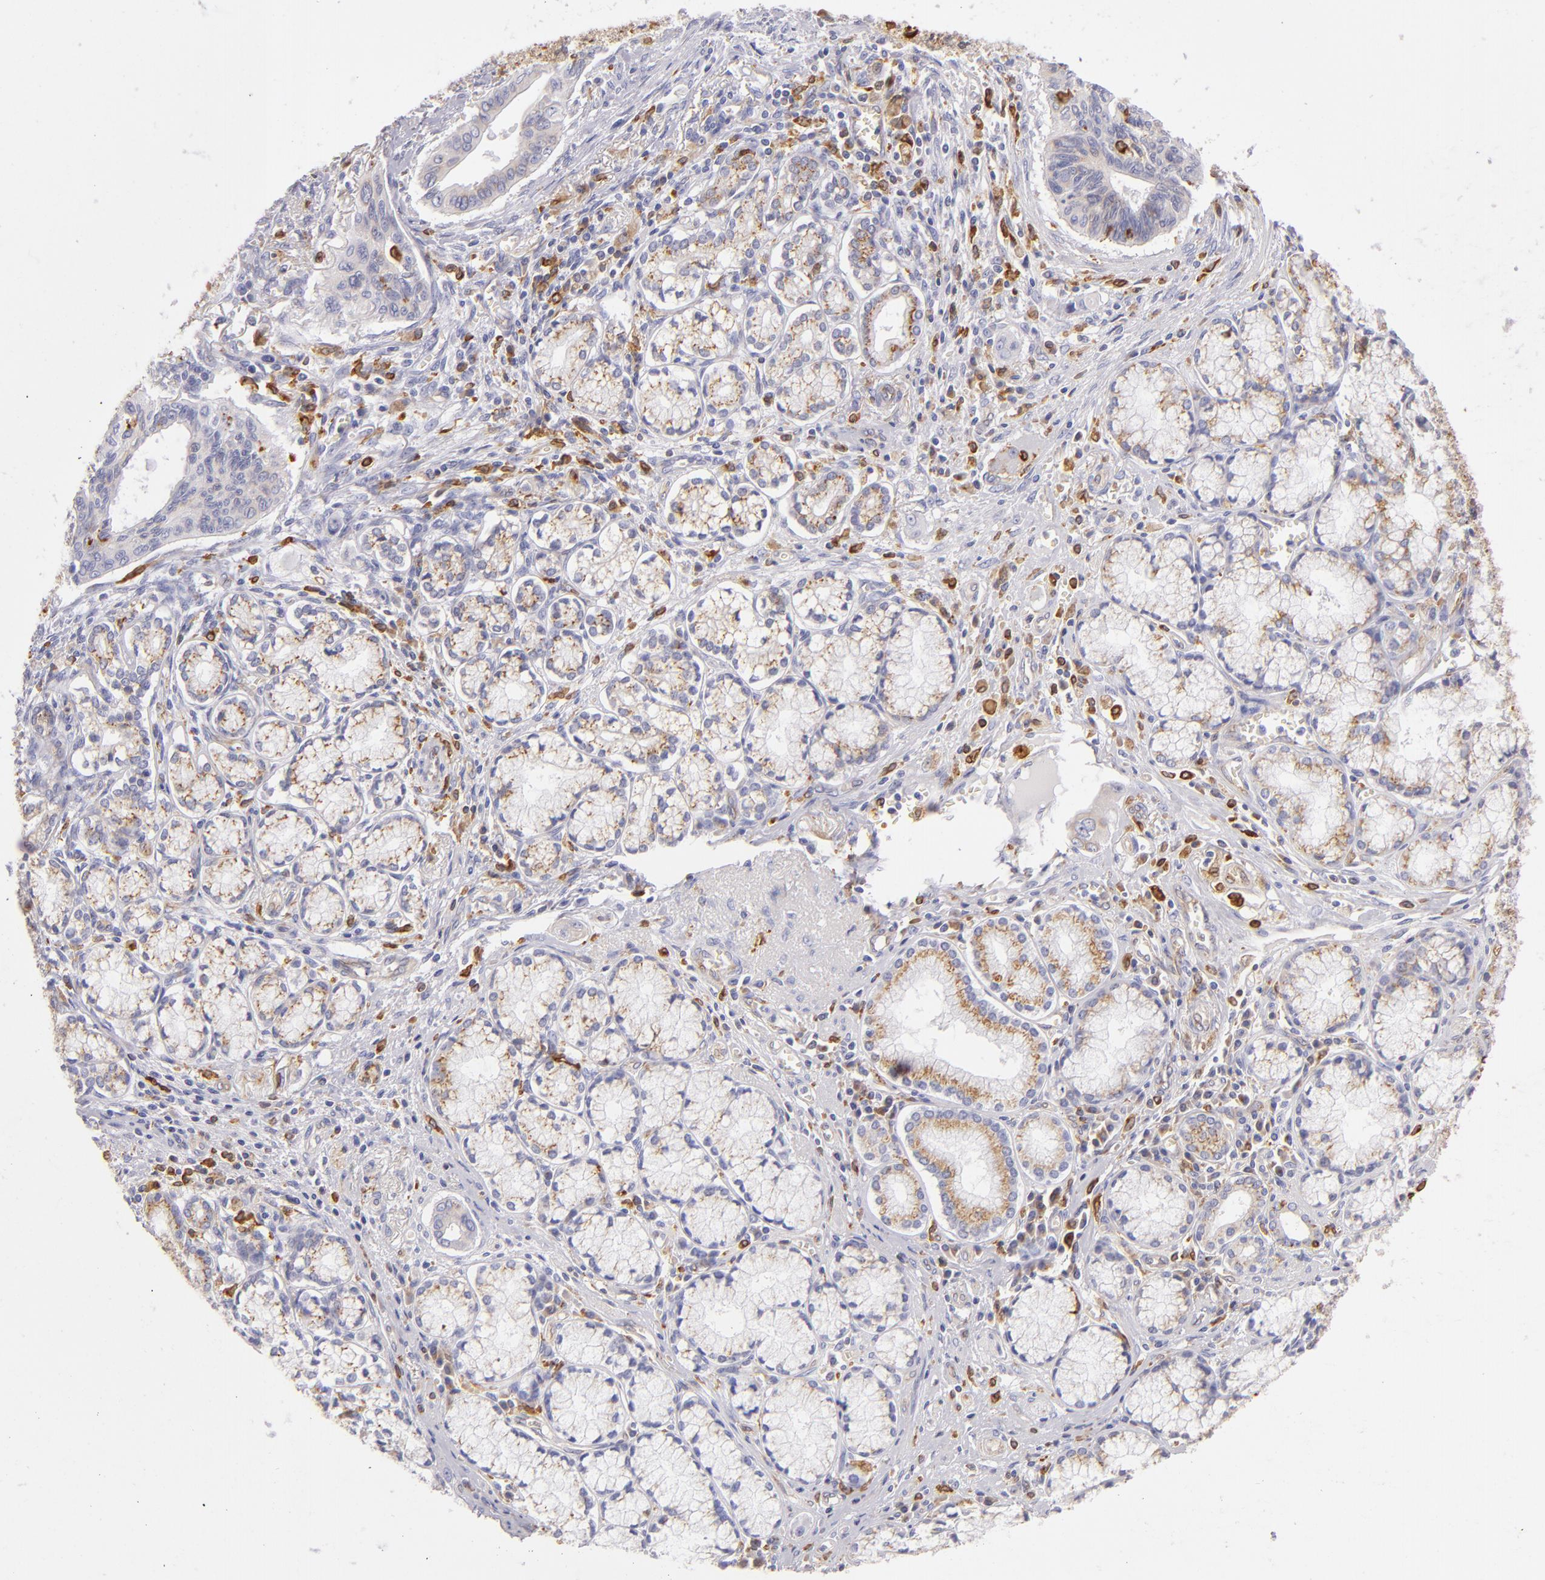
{"staining": {"intensity": "weak", "quantity": "<25%", "location": "cytoplasmic/membranous"}, "tissue": "pancreatic cancer", "cell_type": "Tumor cells", "image_type": "cancer", "snomed": [{"axis": "morphology", "description": "Adenocarcinoma, NOS"}, {"axis": "topography", "description": "Pancreas"}], "caption": "Tumor cells are negative for brown protein staining in pancreatic cancer (adenocarcinoma).", "gene": "CD74", "patient": {"sex": "male", "age": 77}}